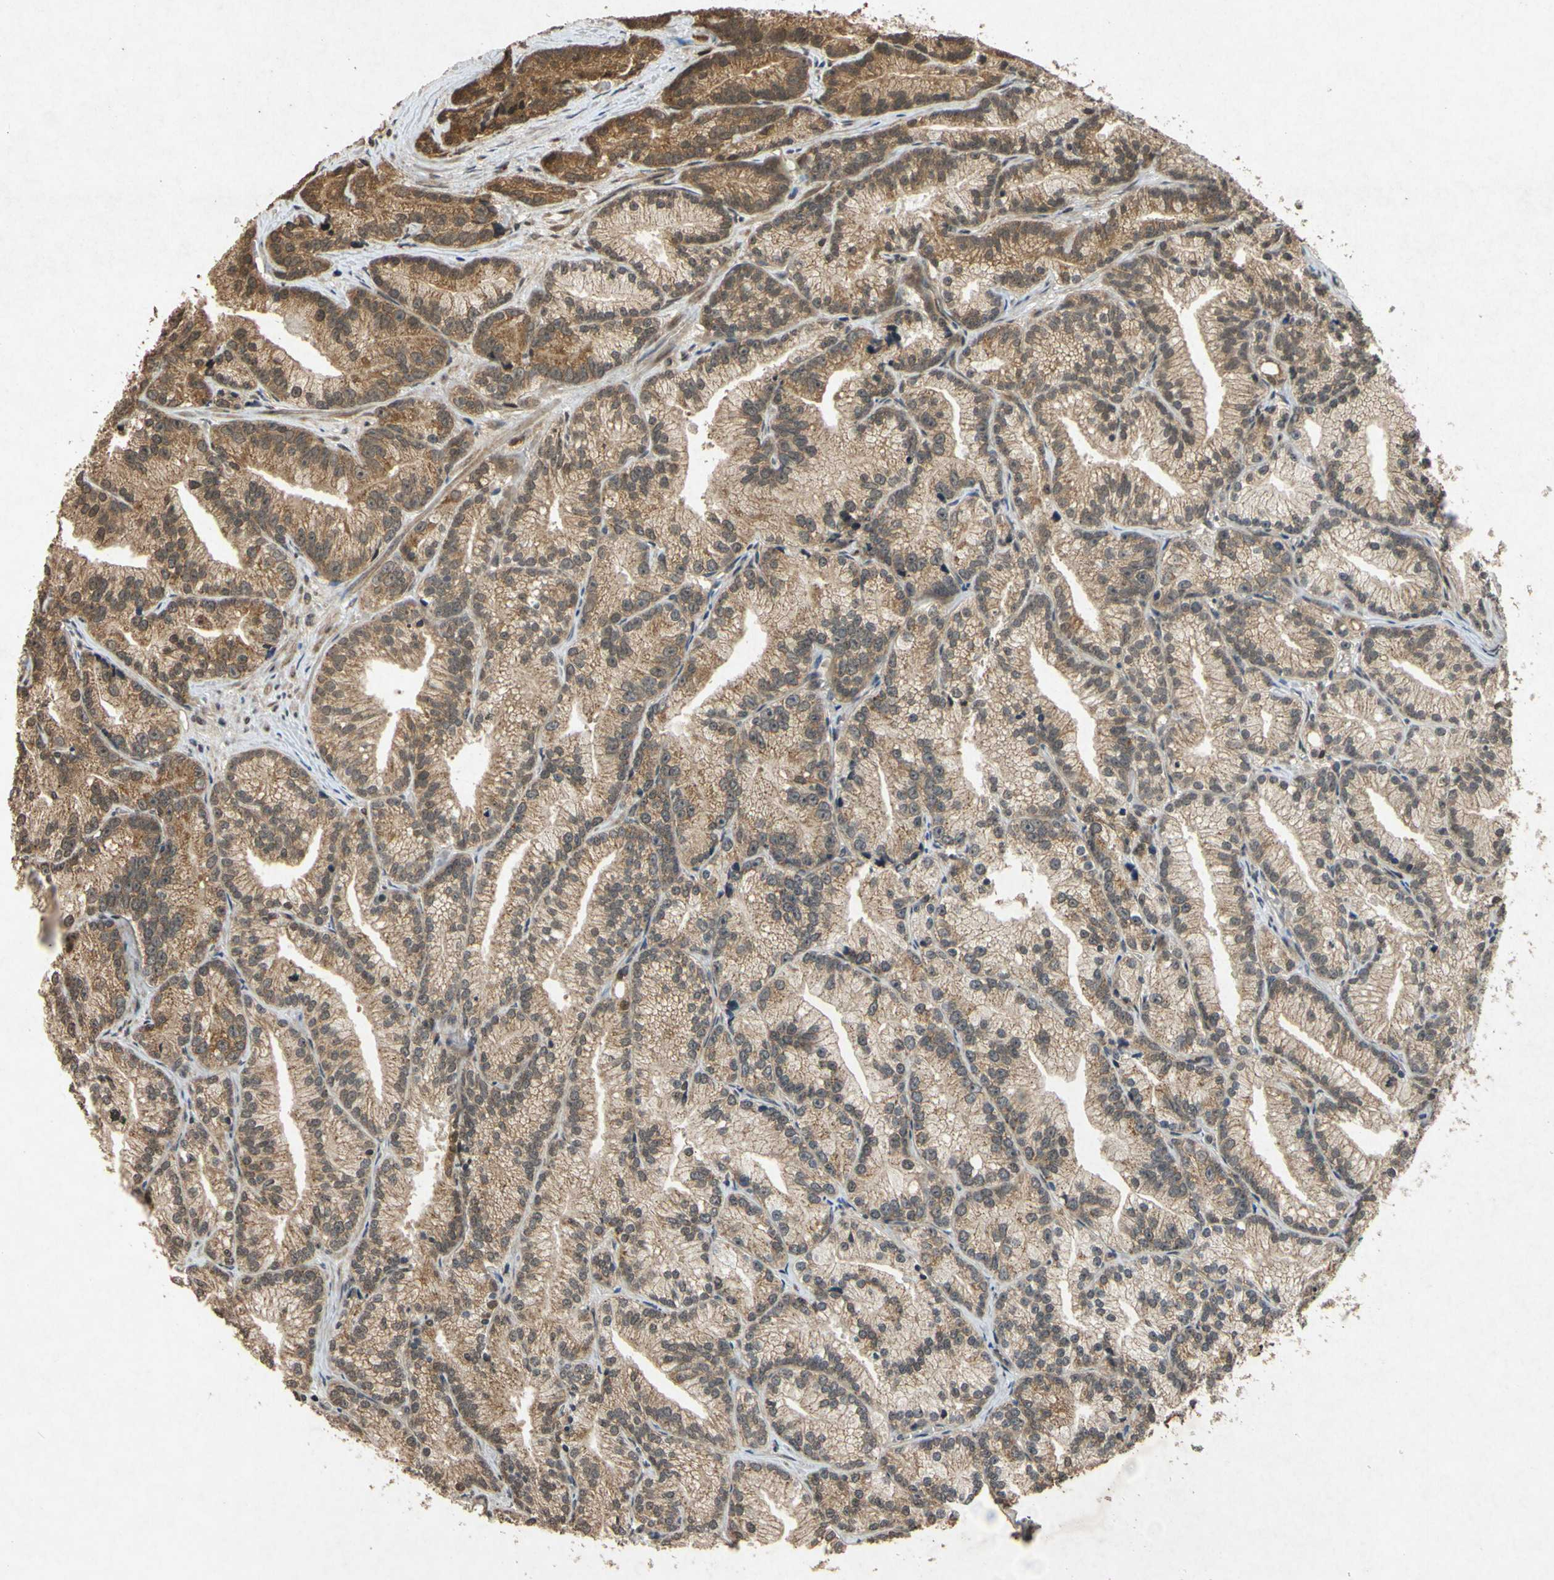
{"staining": {"intensity": "moderate", "quantity": ">75%", "location": "cytoplasmic/membranous"}, "tissue": "prostate cancer", "cell_type": "Tumor cells", "image_type": "cancer", "snomed": [{"axis": "morphology", "description": "Adenocarcinoma, Low grade"}, {"axis": "topography", "description": "Prostate"}], "caption": "Human prostate cancer stained for a protein (brown) displays moderate cytoplasmic/membranous positive positivity in about >75% of tumor cells.", "gene": "ATP6V1H", "patient": {"sex": "male", "age": 89}}